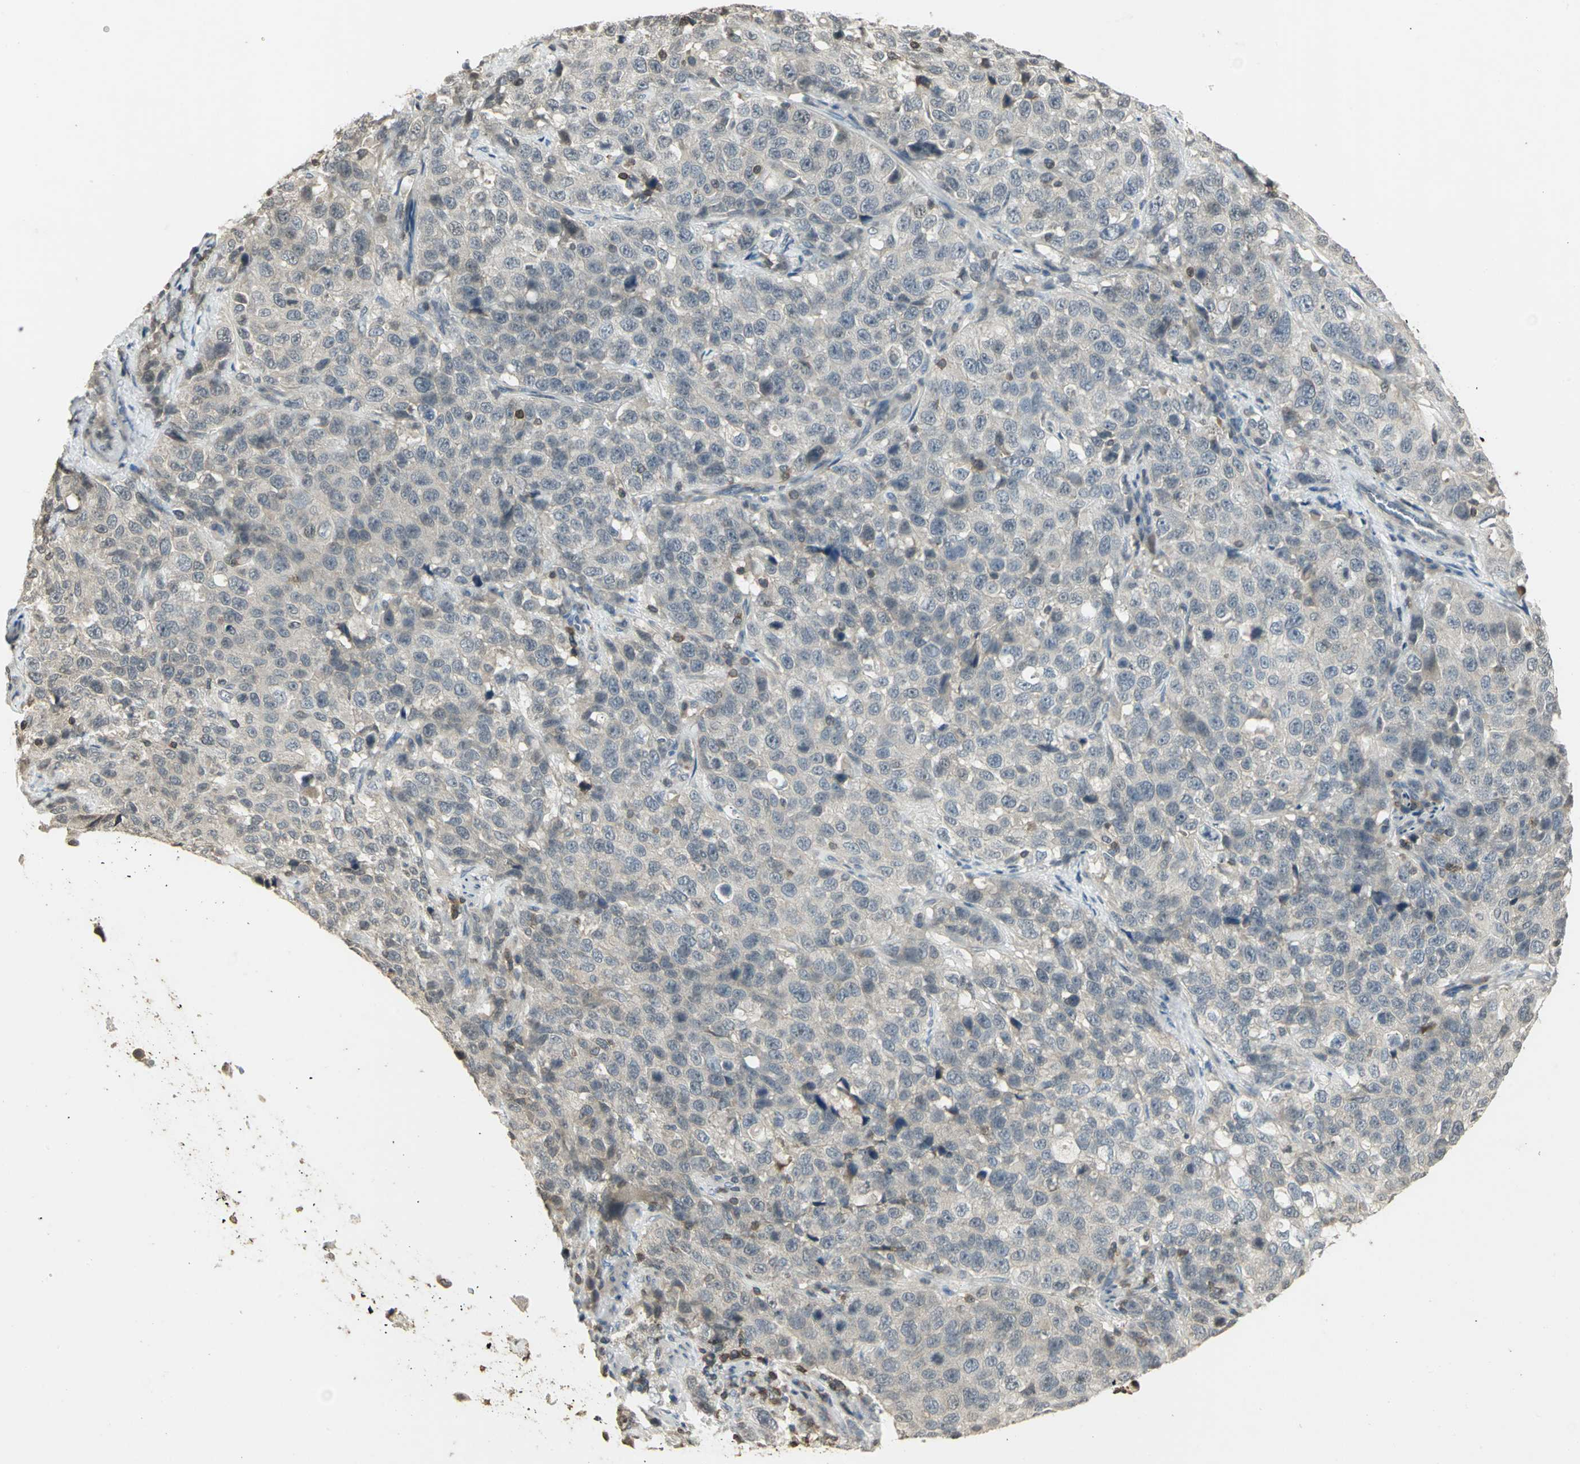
{"staining": {"intensity": "negative", "quantity": "none", "location": "none"}, "tissue": "stomach cancer", "cell_type": "Tumor cells", "image_type": "cancer", "snomed": [{"axis": "morphology", "description": "Normal tissue, NOS"}, {"axis": "morphology", "description": "Adenocarcinoma, NOS"}, {"axis": "topography", "description": "Stomach"}], "caption": "DAB (3,3'-diaminobenzidine) immunohistochemical staining of human stomach adenocarcinoma exhibits no significant positivity in tumor cells.", "gene": "IL16", "patient": {"sex": "male", "age": 48}}